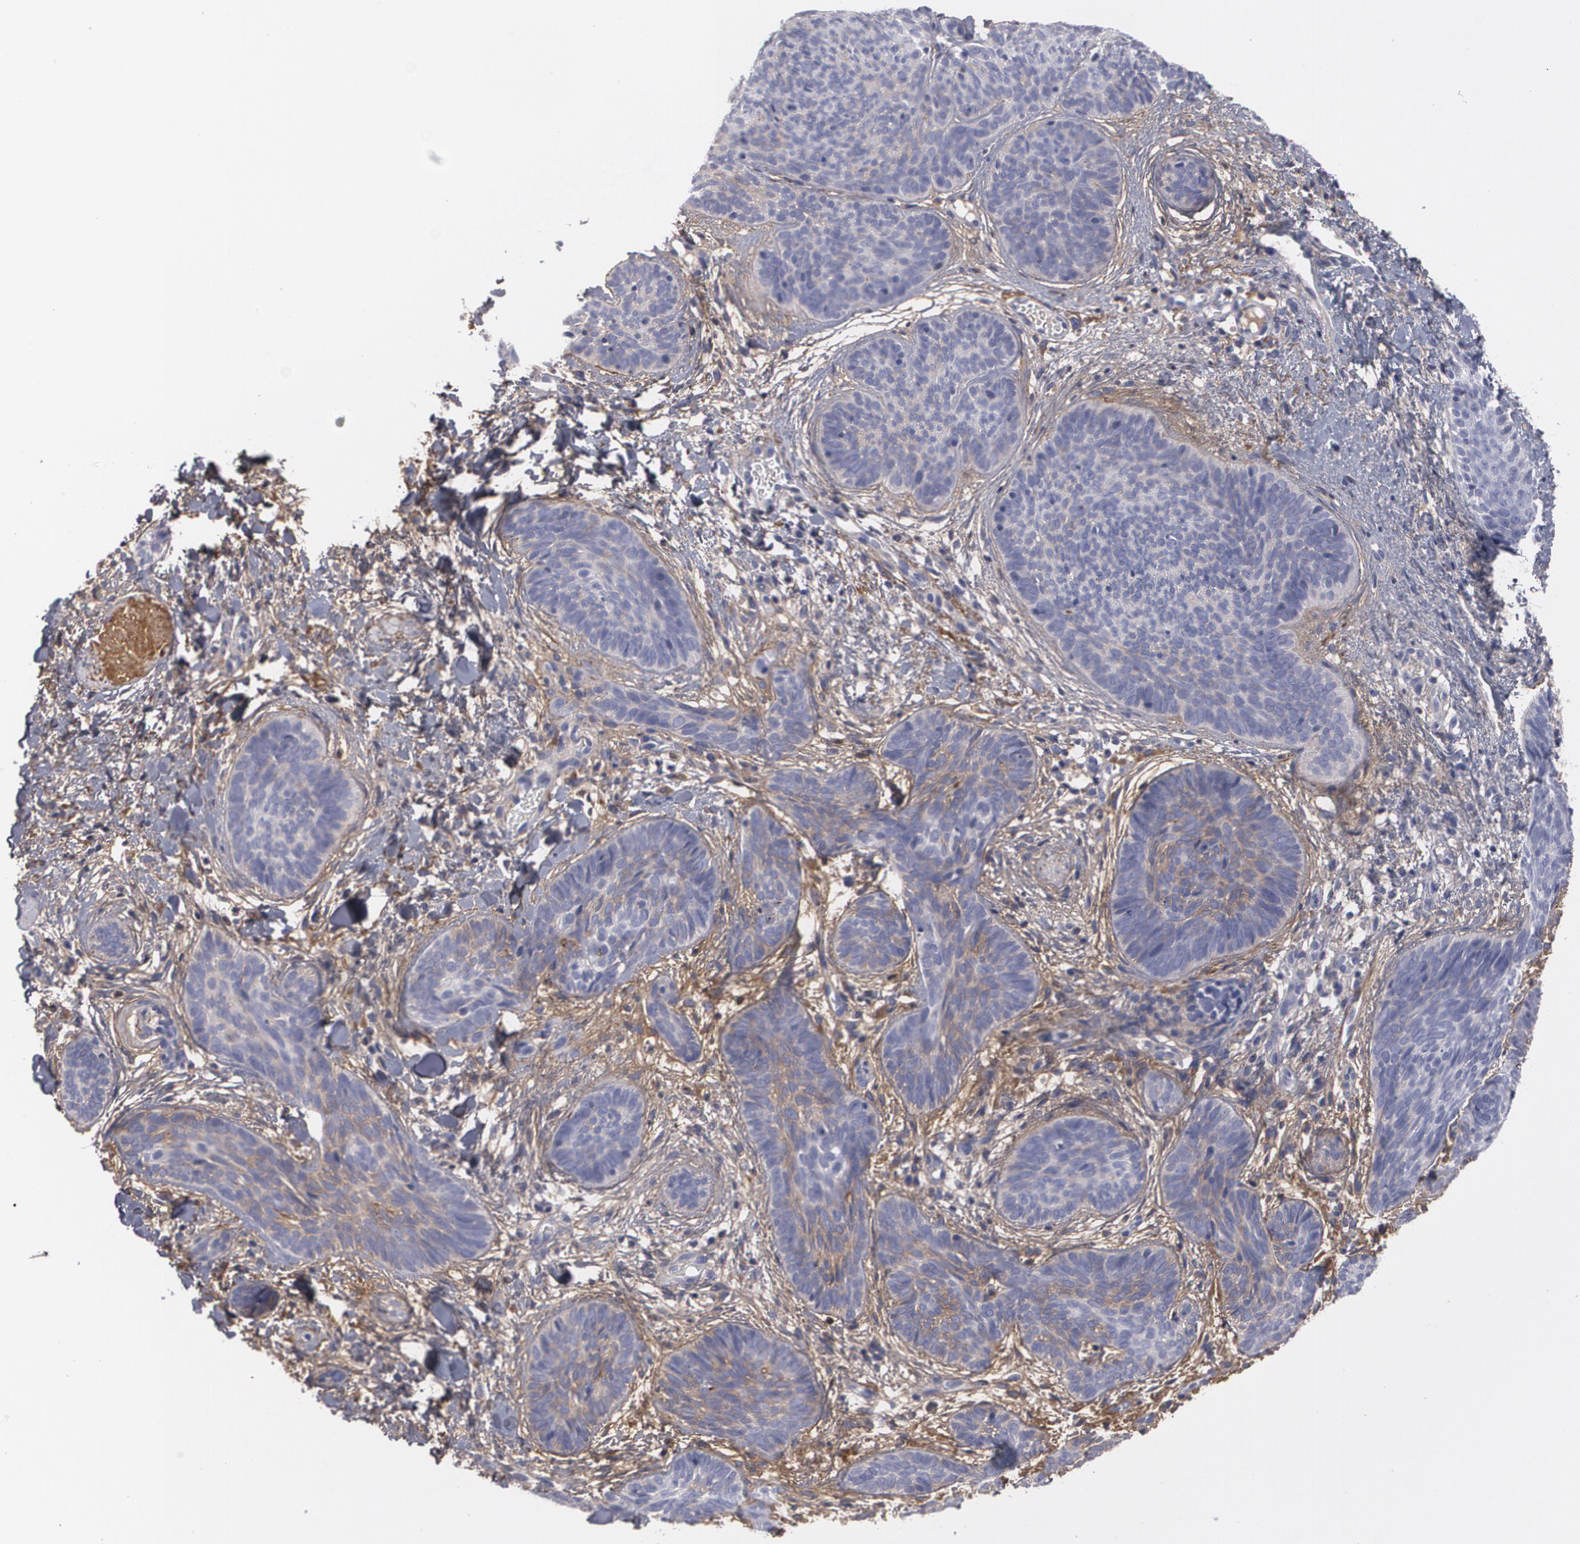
{"staining": {"intensity": "negative", "quantity": "none", "location": "none"}, "tissue": "skin cancer", "cell_type": "Tumor cells", "image_type": "cancer", "snomed": [{"axis": "morphology", "description": "Basal cell carcinoma"}, {"axis": "topography", "description": "Skin"}], "caption": "The photomicrograph shows no staining of tumor cells in skin cancer (basal cell carcinoma).", "gene": "FBLN1", "patient": {"sex": "female", "age": 81}}